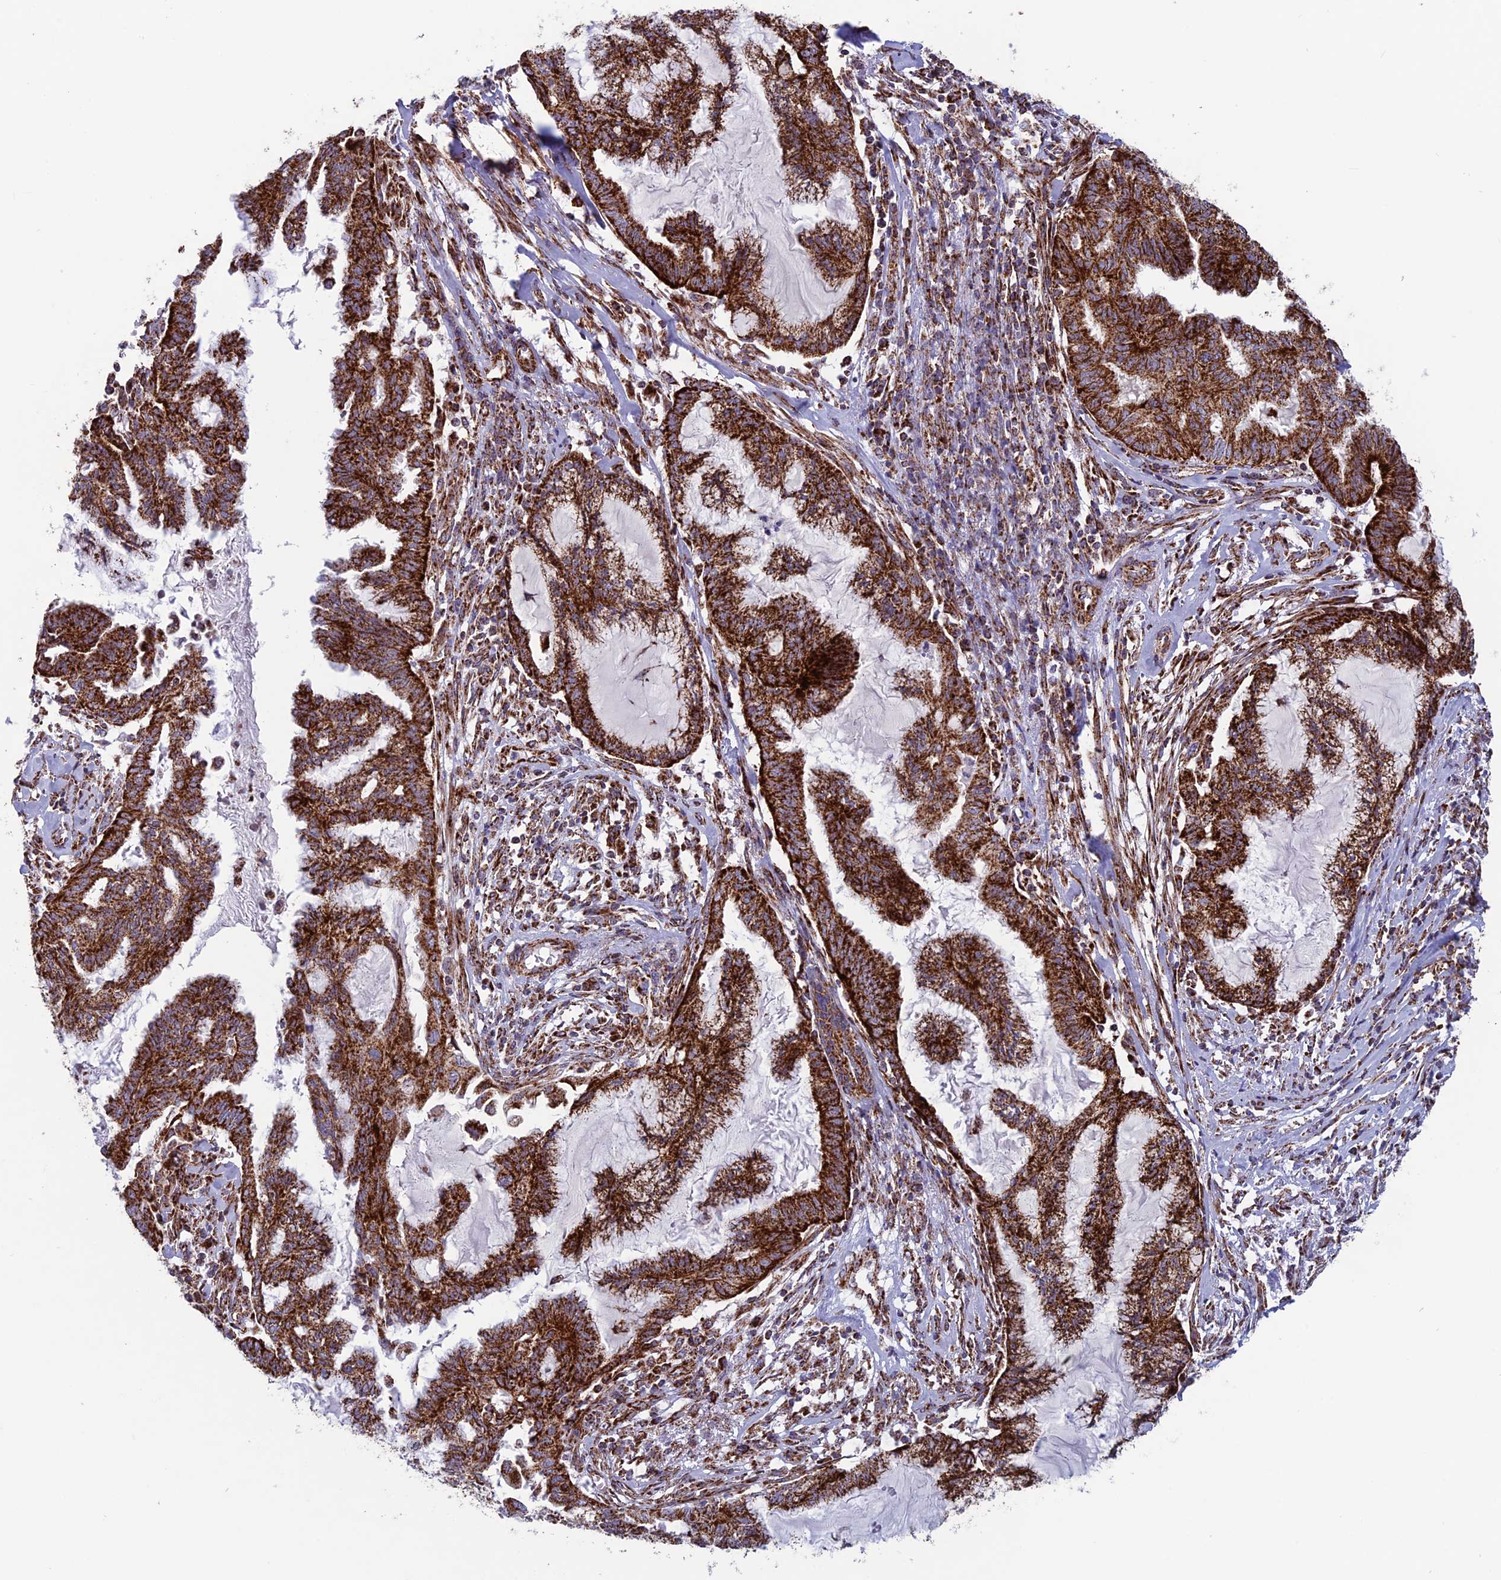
{"staining": {"intensity": "strong", "quantity": ">75%", "location": "cytoplasmic/membranous"}, "tissue": "endometrial cancer", "cell_type": "Tumor cells", "image_type": "cancer", "snomed": [{"axis": "morphology", "description": "Adenocarcinoma, NOS"}, {"axis": "topography", "description": "Endometrium"}], "caption": "Immunohistochemistry (IHC) of endometrial cancer demonstrates high levels of strong cytoplasmic/membranous staining in approximately >75% of tumor cells.", "gene": "MRPS18B", "patient": {"sex": "female", "age": 86}}